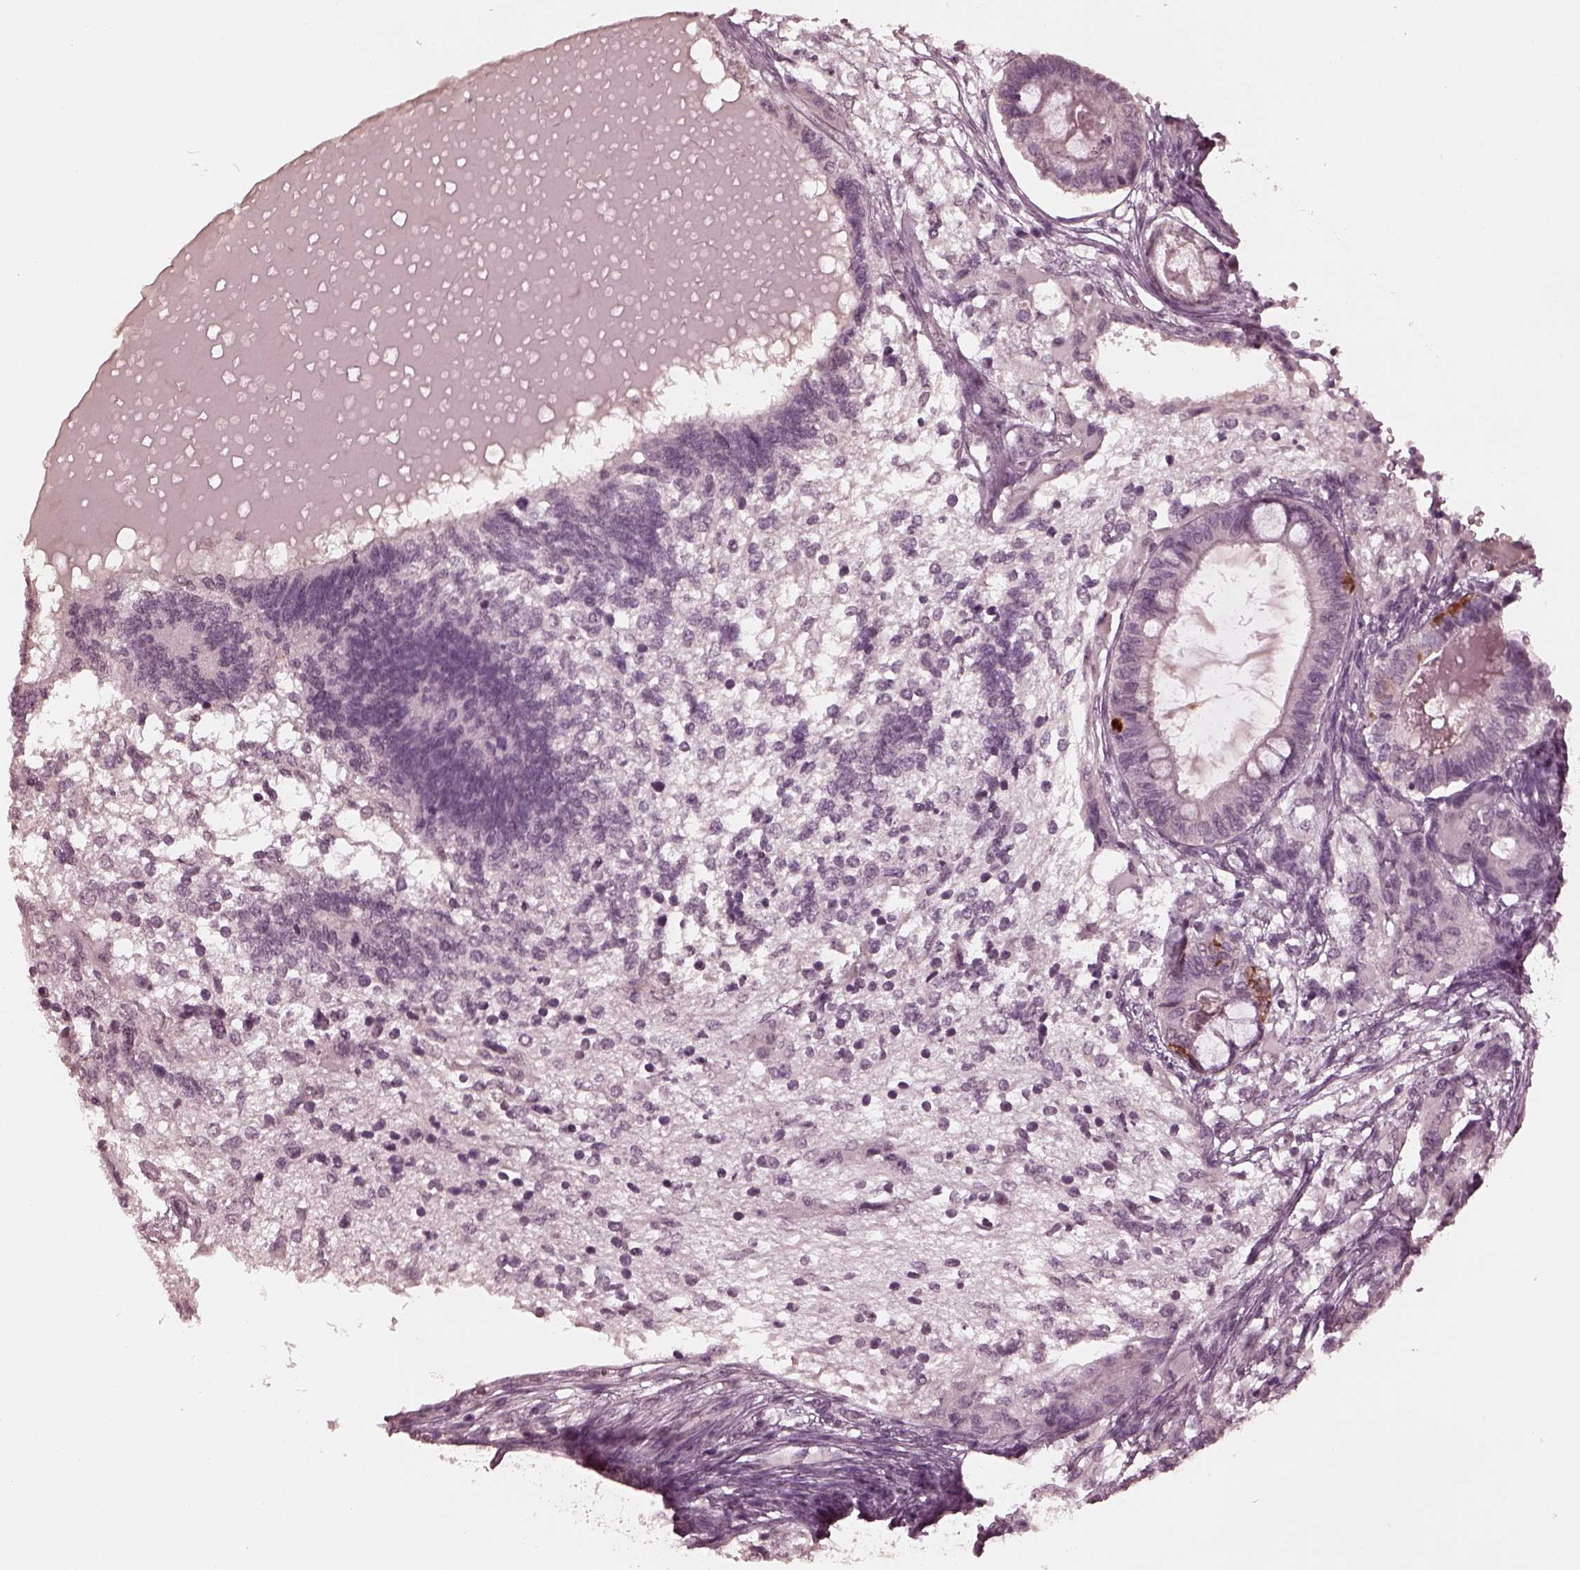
{"staining": {"intensity": "negative", "quantity": "none", "location": "none"}, "tissue": "testis cancer", "cell_type": "Tumor cells", "image_type": "cancer", "snomed": [{"axis": "morphology", "description": "Seminoma, NOS"}, {"axis": "morphology", "description": "Carcinoma, Embryonal, NOS"}, {"axis": "topography", "description": "Testis"}], "caption": "The photomicrograph shows no significant expression in tumor cells of testis cancer (embryonal carcinoma).", "gene": "KRT79", "patient": {"sex": "male", "age": 41}}